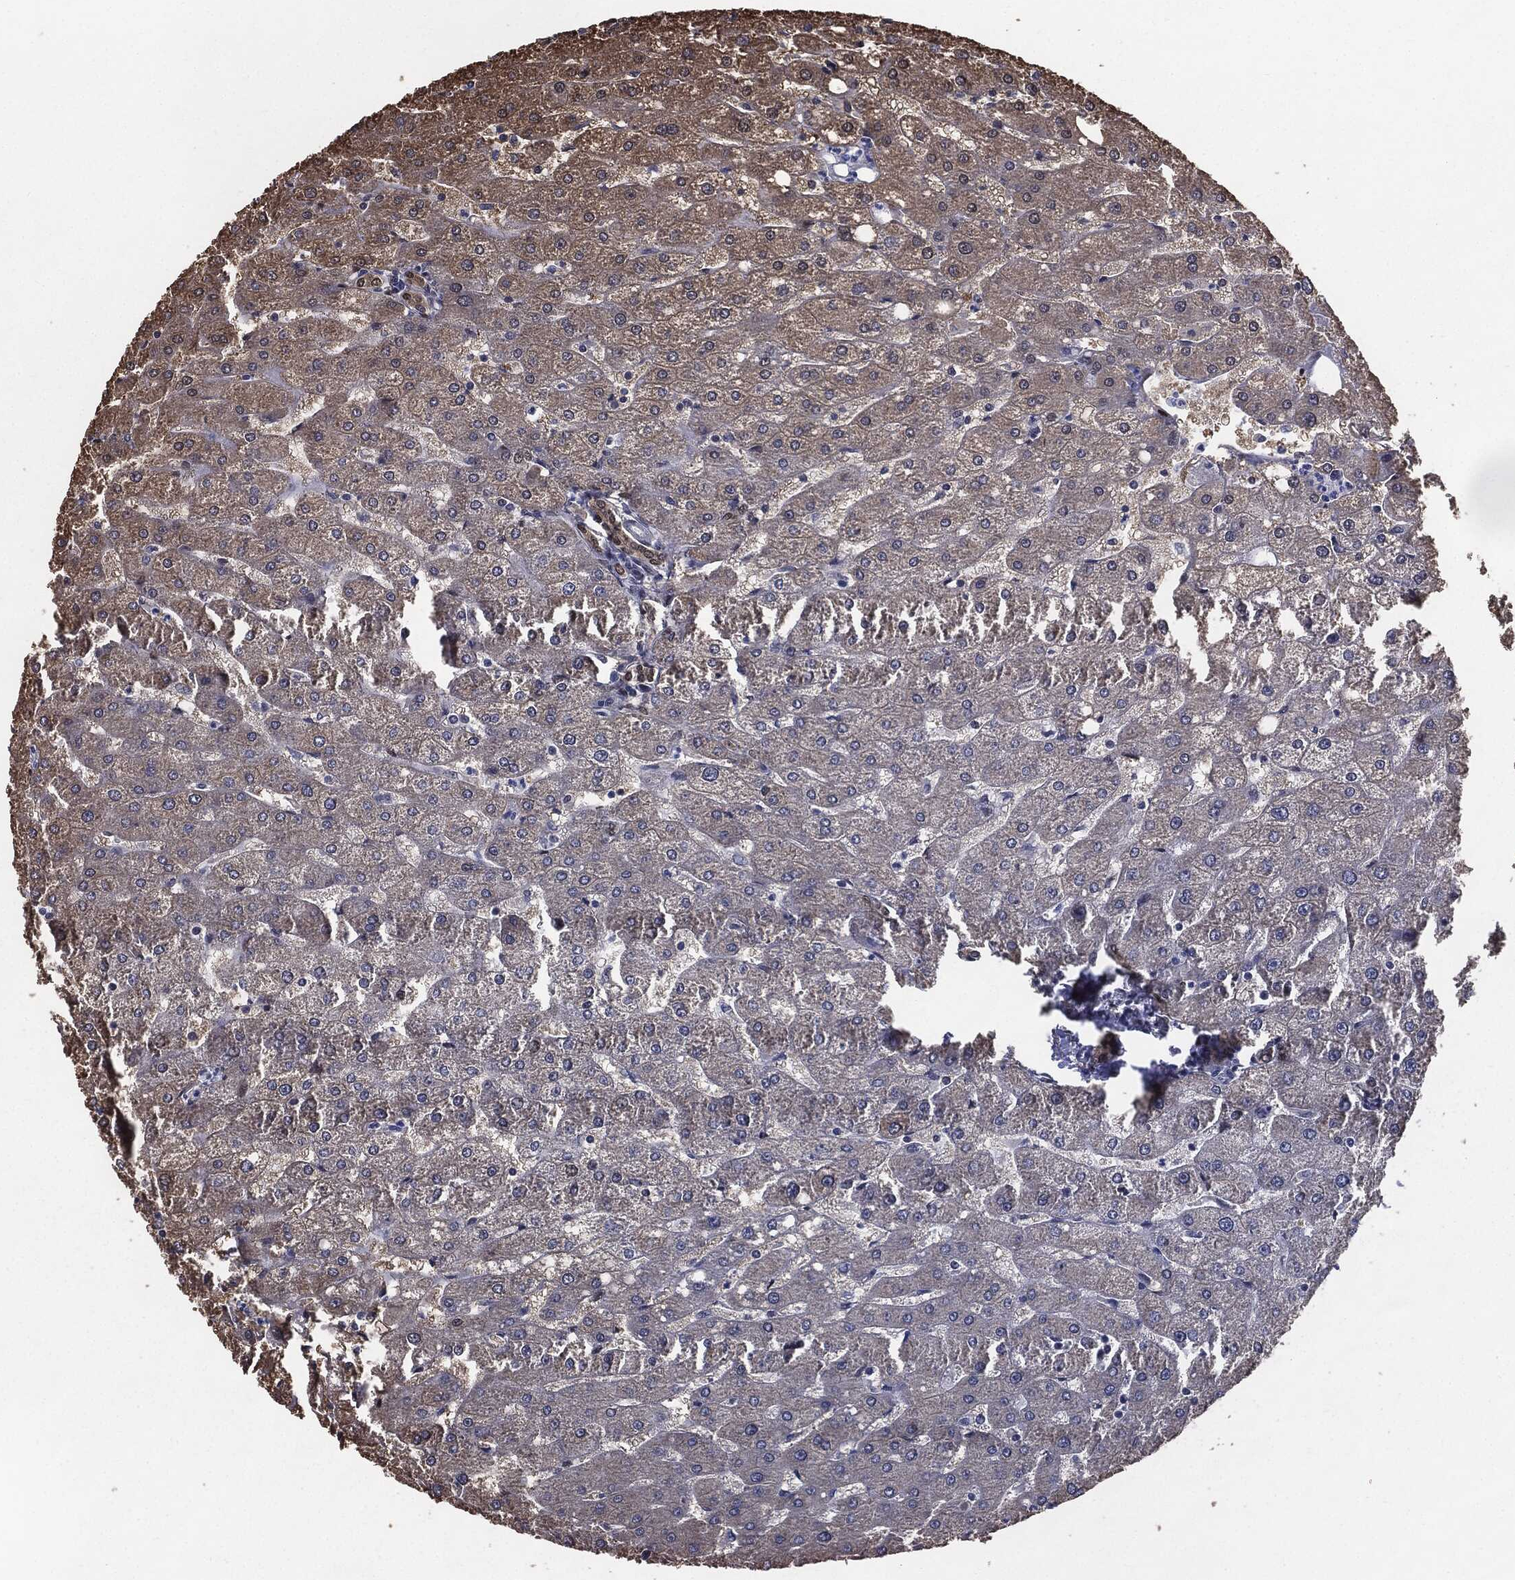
{"staining": {"intensity": "negative", "quantity": "none", "location": "none"}, "tissue": "liver", "cell_type": "Cholangiocytes", "image_type": "normal", "snomed": [{"axis": "morphology", "description": "Normal tissue, NOS"}, {"axis": "topography", "description": "Liver"}], "caption": "Human liver stained for a protein using immunohistochemistry (IHC) reveals no staining in cholangiocytes.", "gene": "JUN", "patient": {"sex": "male", "age": 67}}